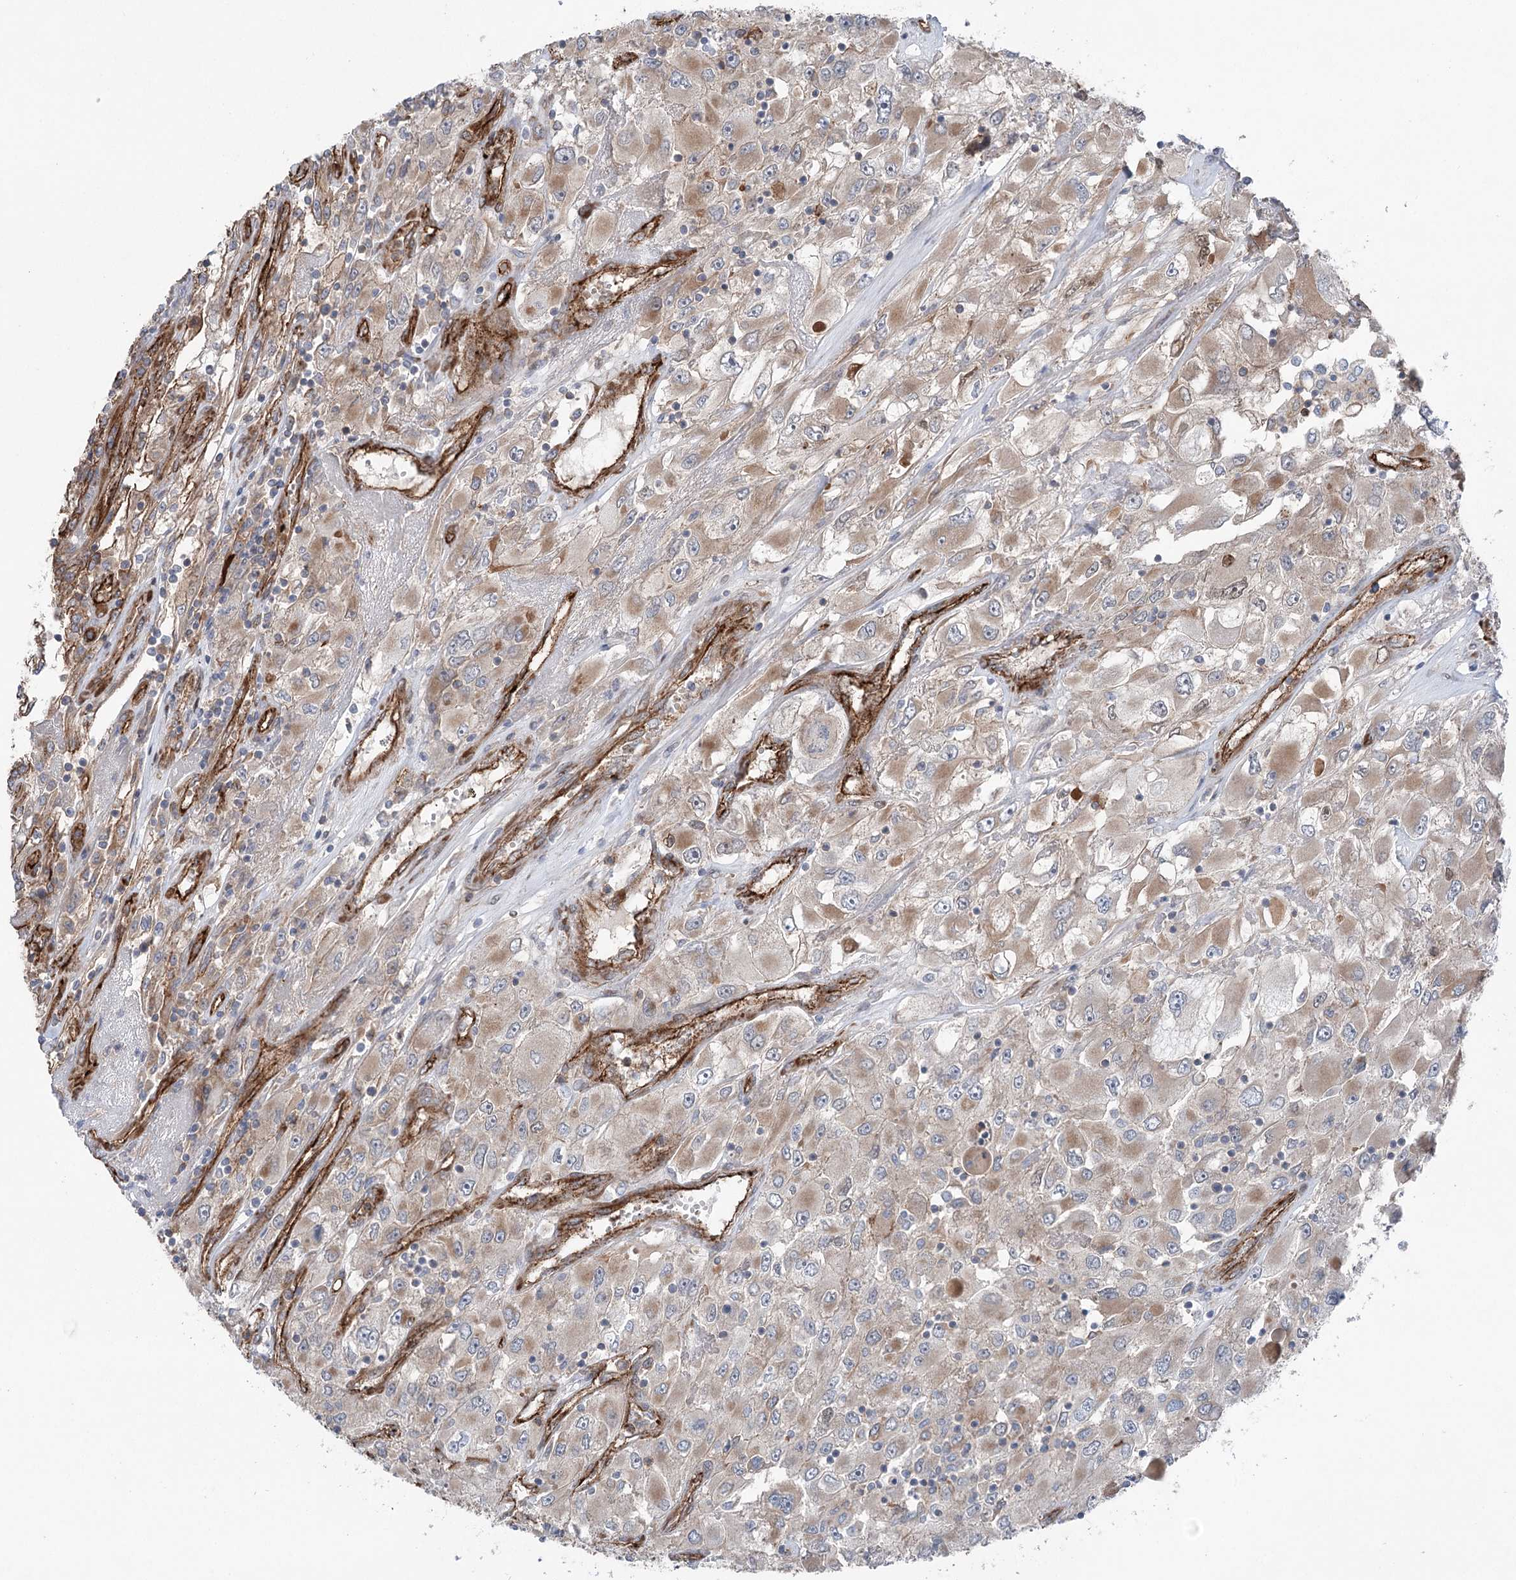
{"staining": {"intensity": "weak", "quantity": "25%-75%", "location": "cytoplasmic/membranous"}, "tissue": "renal cancer", "cell_type": "Tumor cells", "image_type": "cancer", "snomed": [{"axis": "morphology", "description": "Adenocarcinoma, NOS"}, {"axis": "topography", "description": "Kidney"}], "caption": "Human adenocarcinoma (renal) stained with a brown dye displays weak cytoplasmic/membranous positive staining in approximately 25%-75% of tumor cells.", "gene": "MTPAP", "patient": {"sex": "female", "age": 52}}